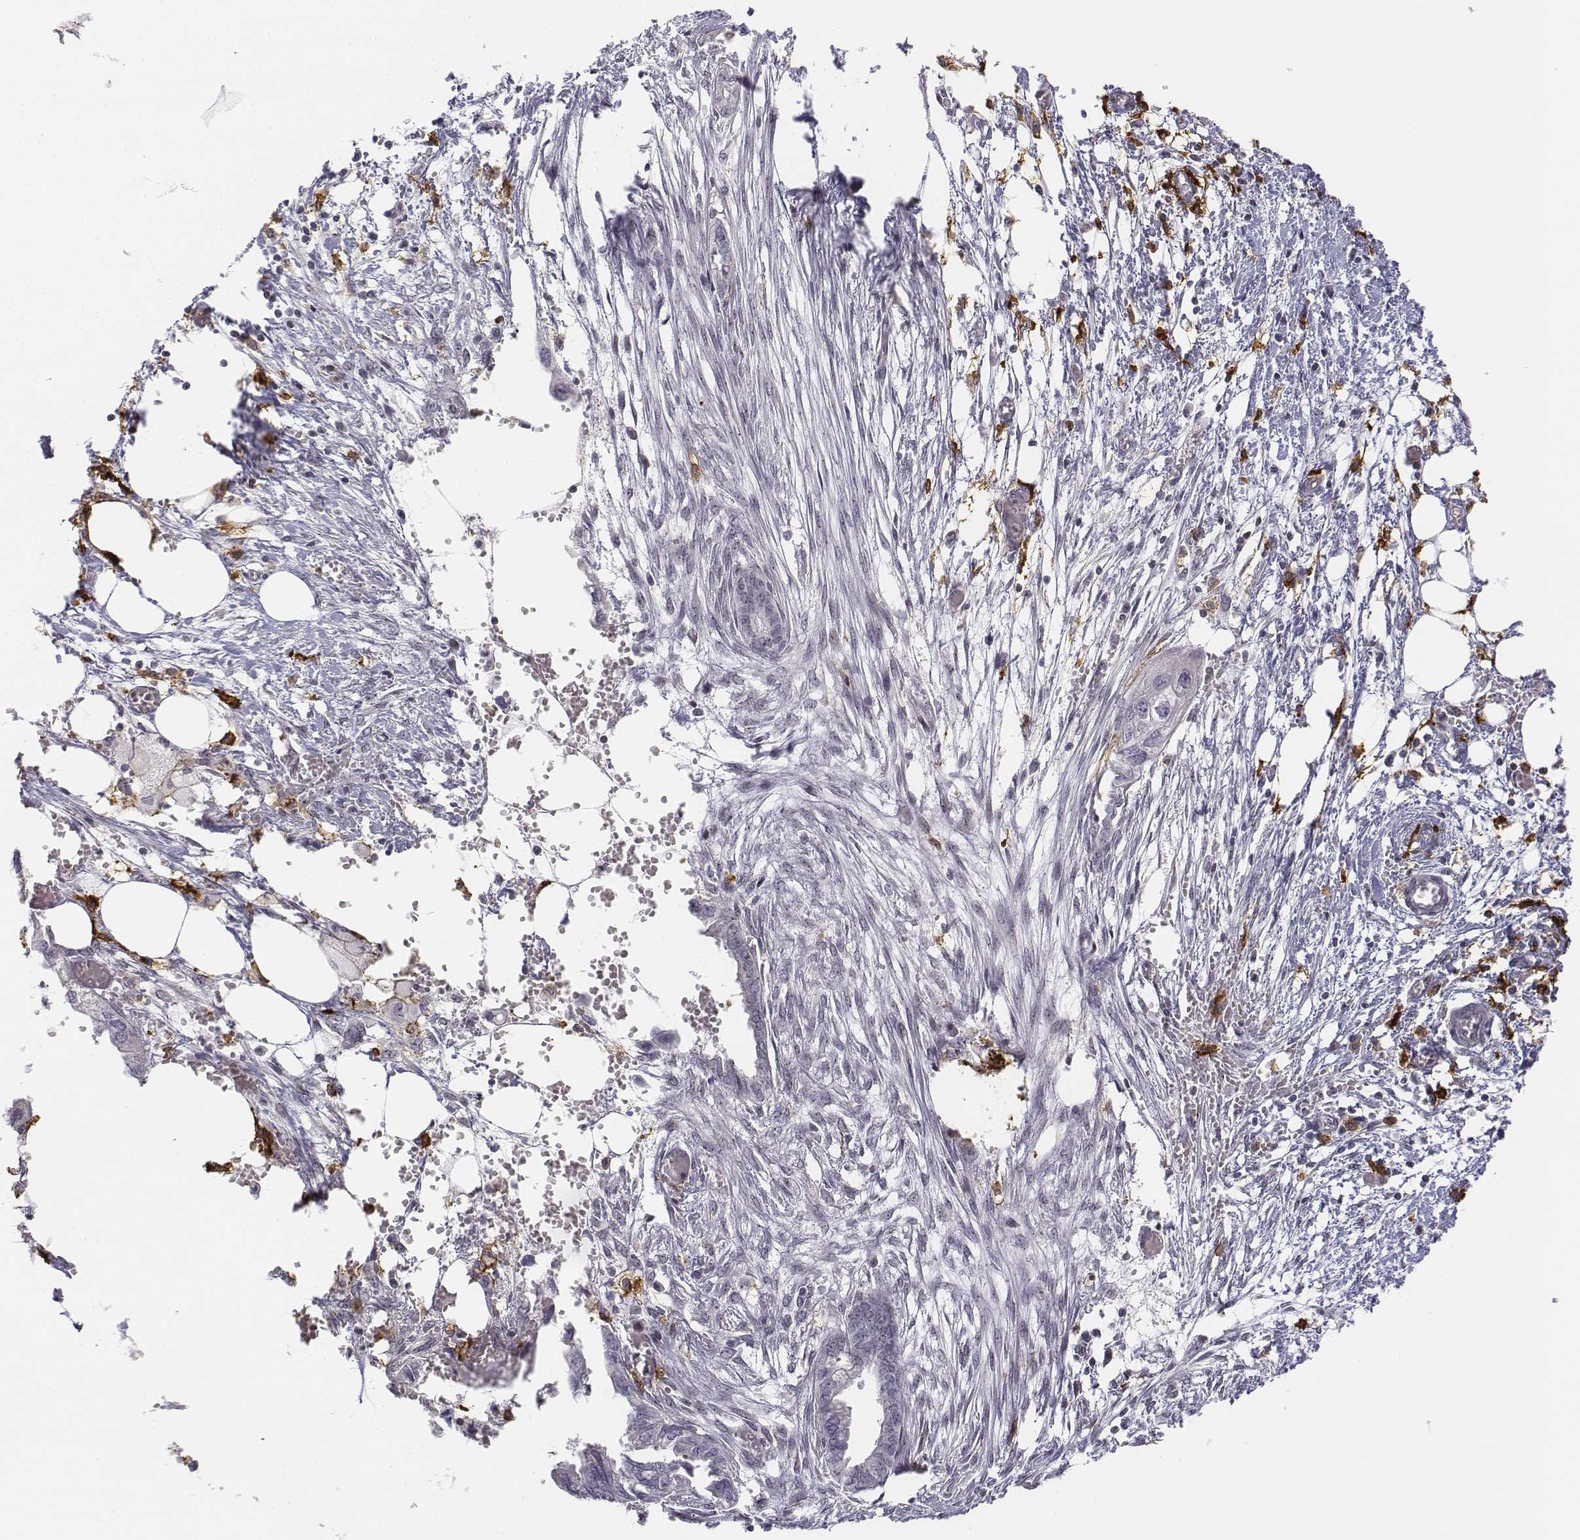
{"staining": {"intensity": "negative", "quantity": "none", "location": "none"}, "tissue": "endometrial cancer", "cell_type": "Tumor cells", "image_type": "cancer", "snomed": [{"axis": "morphology", "description": "Adenocarcinoma, NOS"}, {"axis": "morphology", "description": "Adenocarcinoma, metastatic, NOS"}, {"axis": "topography", "description": "Adipose tissue"}, {"axis": "topography", "description": "Endometrium"}], "caption": "A high-resolution micrograph shows IHC staining of endometrial cancer (adenocarcinoma), which displays no significant positivity in tumor cells.", "gene": "CD14", "patient": {"sex": "female", "age": 67}}